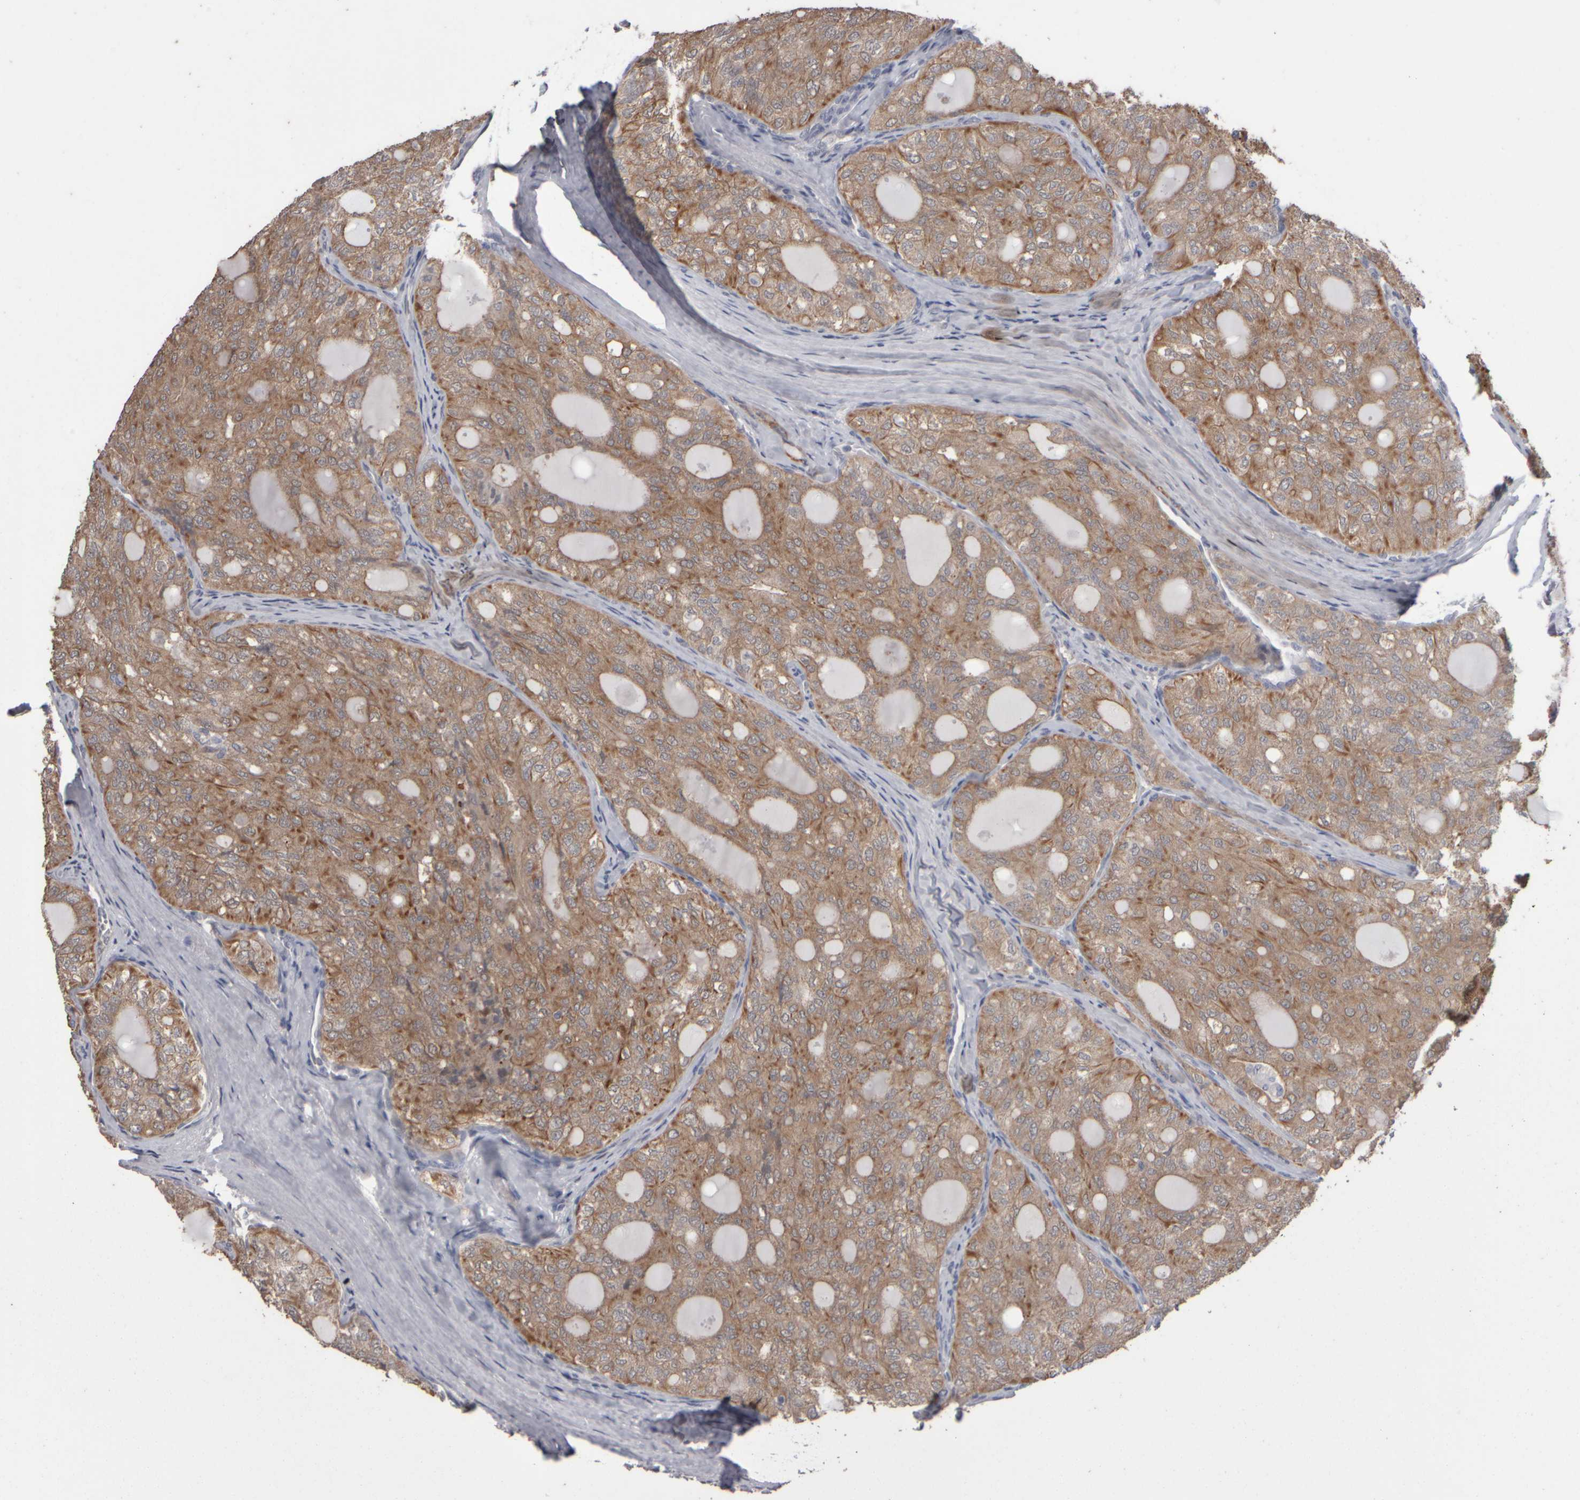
{"staining": {"intensity": "moderate", "quantity": ">75%", "location": "cytoplasmic/membranous"}, "tissue": "thyroid cancer", "cell_type": "Tumor cells", "image_type": "cancer", "snomed": [{"axis": "morphology", "description": "Follicular adenoma carcinoma, NOS"}, {"axis": "topography", "description": "Thyroid gland"}], "caption": "This is an image of immunohistochemistry (IHC) staining of thyroid follicular adenoma carcinoma, which shows moderate expression in the cytoplasmic/membranous of tumor cells.", "gene": "EPHX2", "patient": {"sex": "male", "age": 75}}